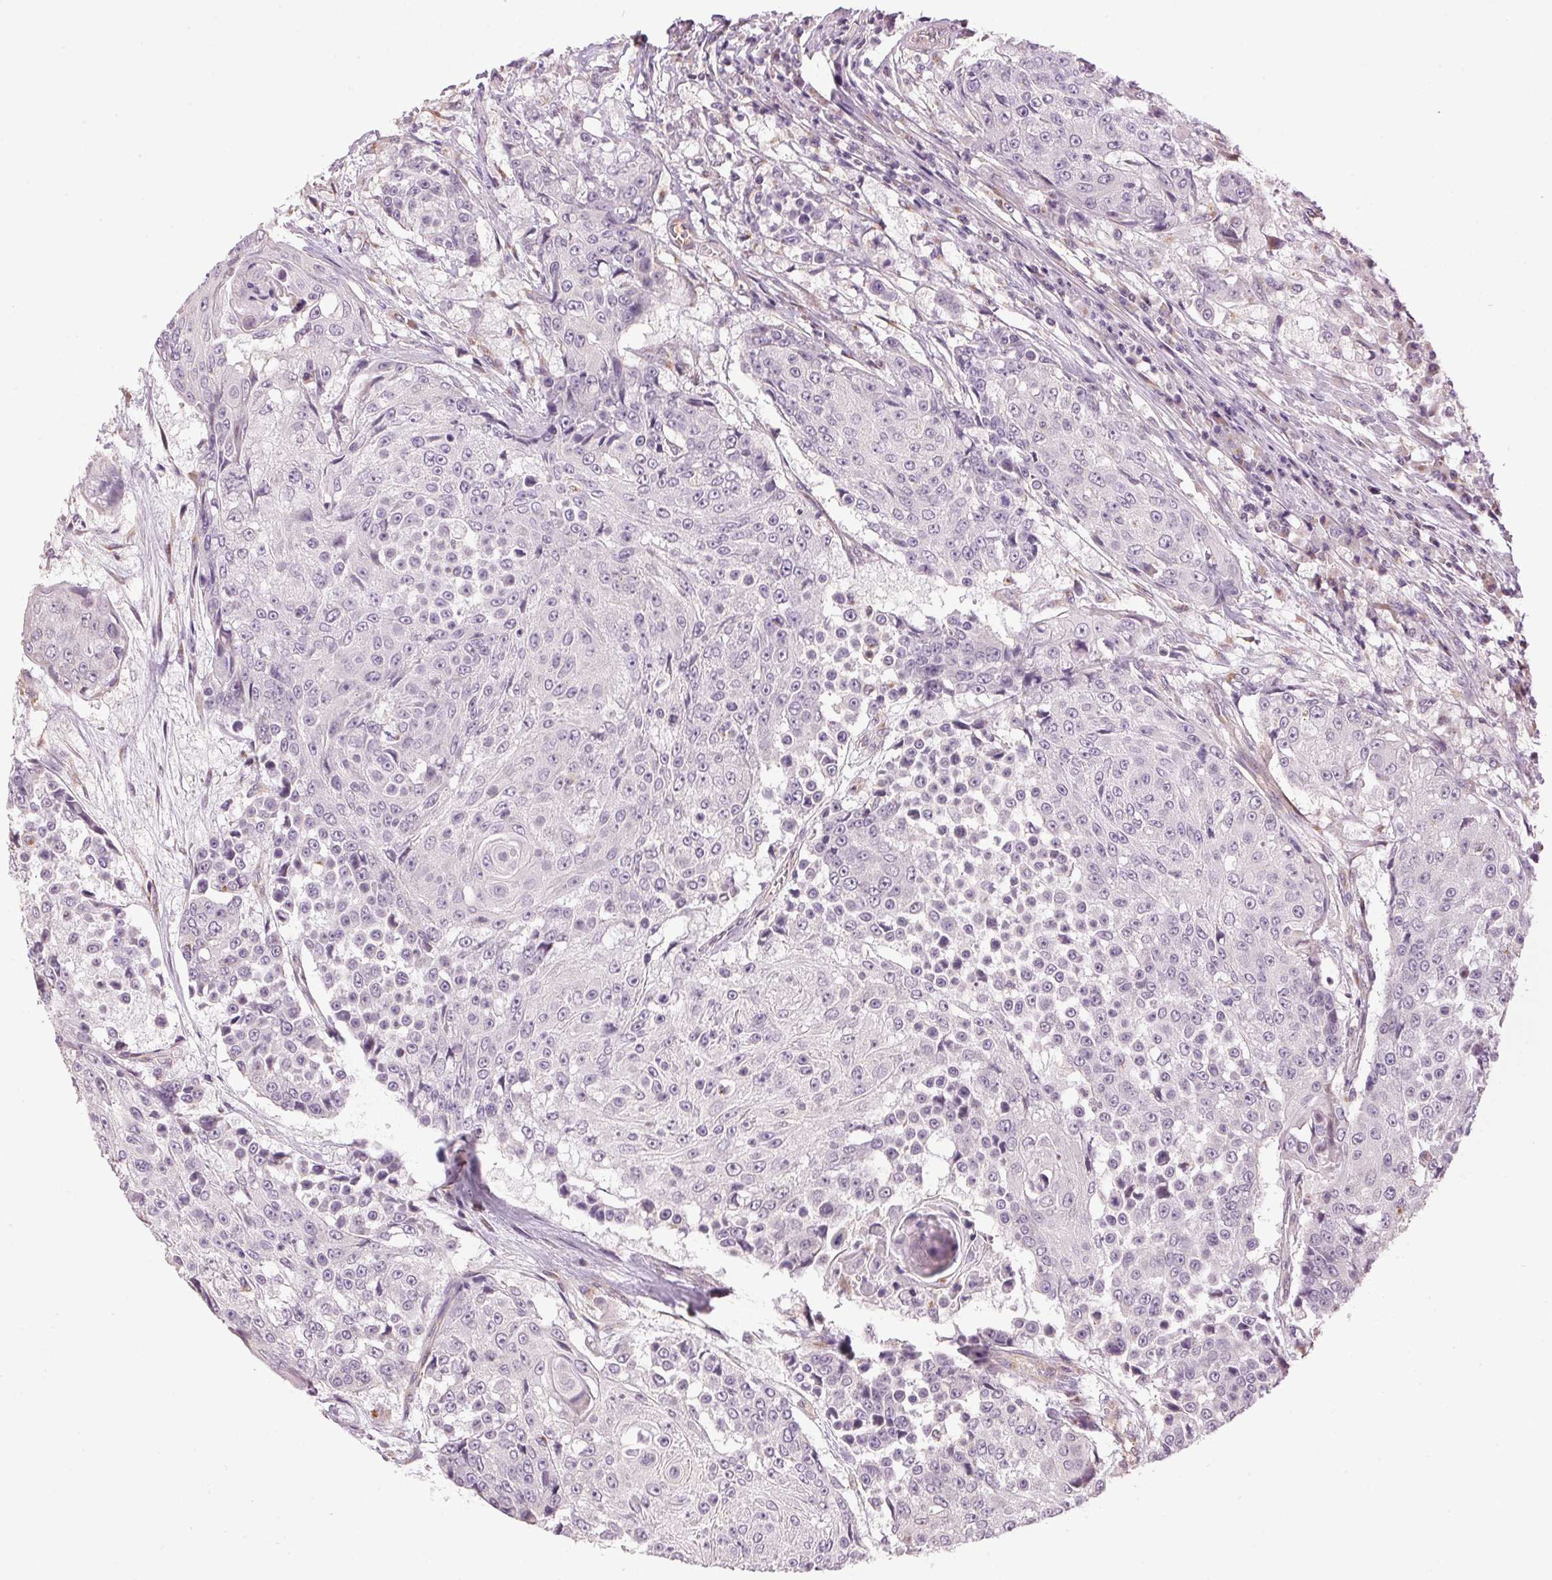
{"staining": {"intensity": "negative", "quantity": "none", "location": "none"}, "tissue": "urothelial cancer", "cell_type": "Tumor cells", "image_type": "cancer", "snomed": [{"axis": "morphology", "description": "Urothelial carcinoma, High grade"}, {"axis": "topography", "description": "Urinary bladder"}], "caption": "Tumor cells are negative for brown protein staining in urothelial cancer. (DAB IHC with hematoxylin counter stain).", "gene": "GOLPH3", "patient": {"sex": "female", "age": 63}}